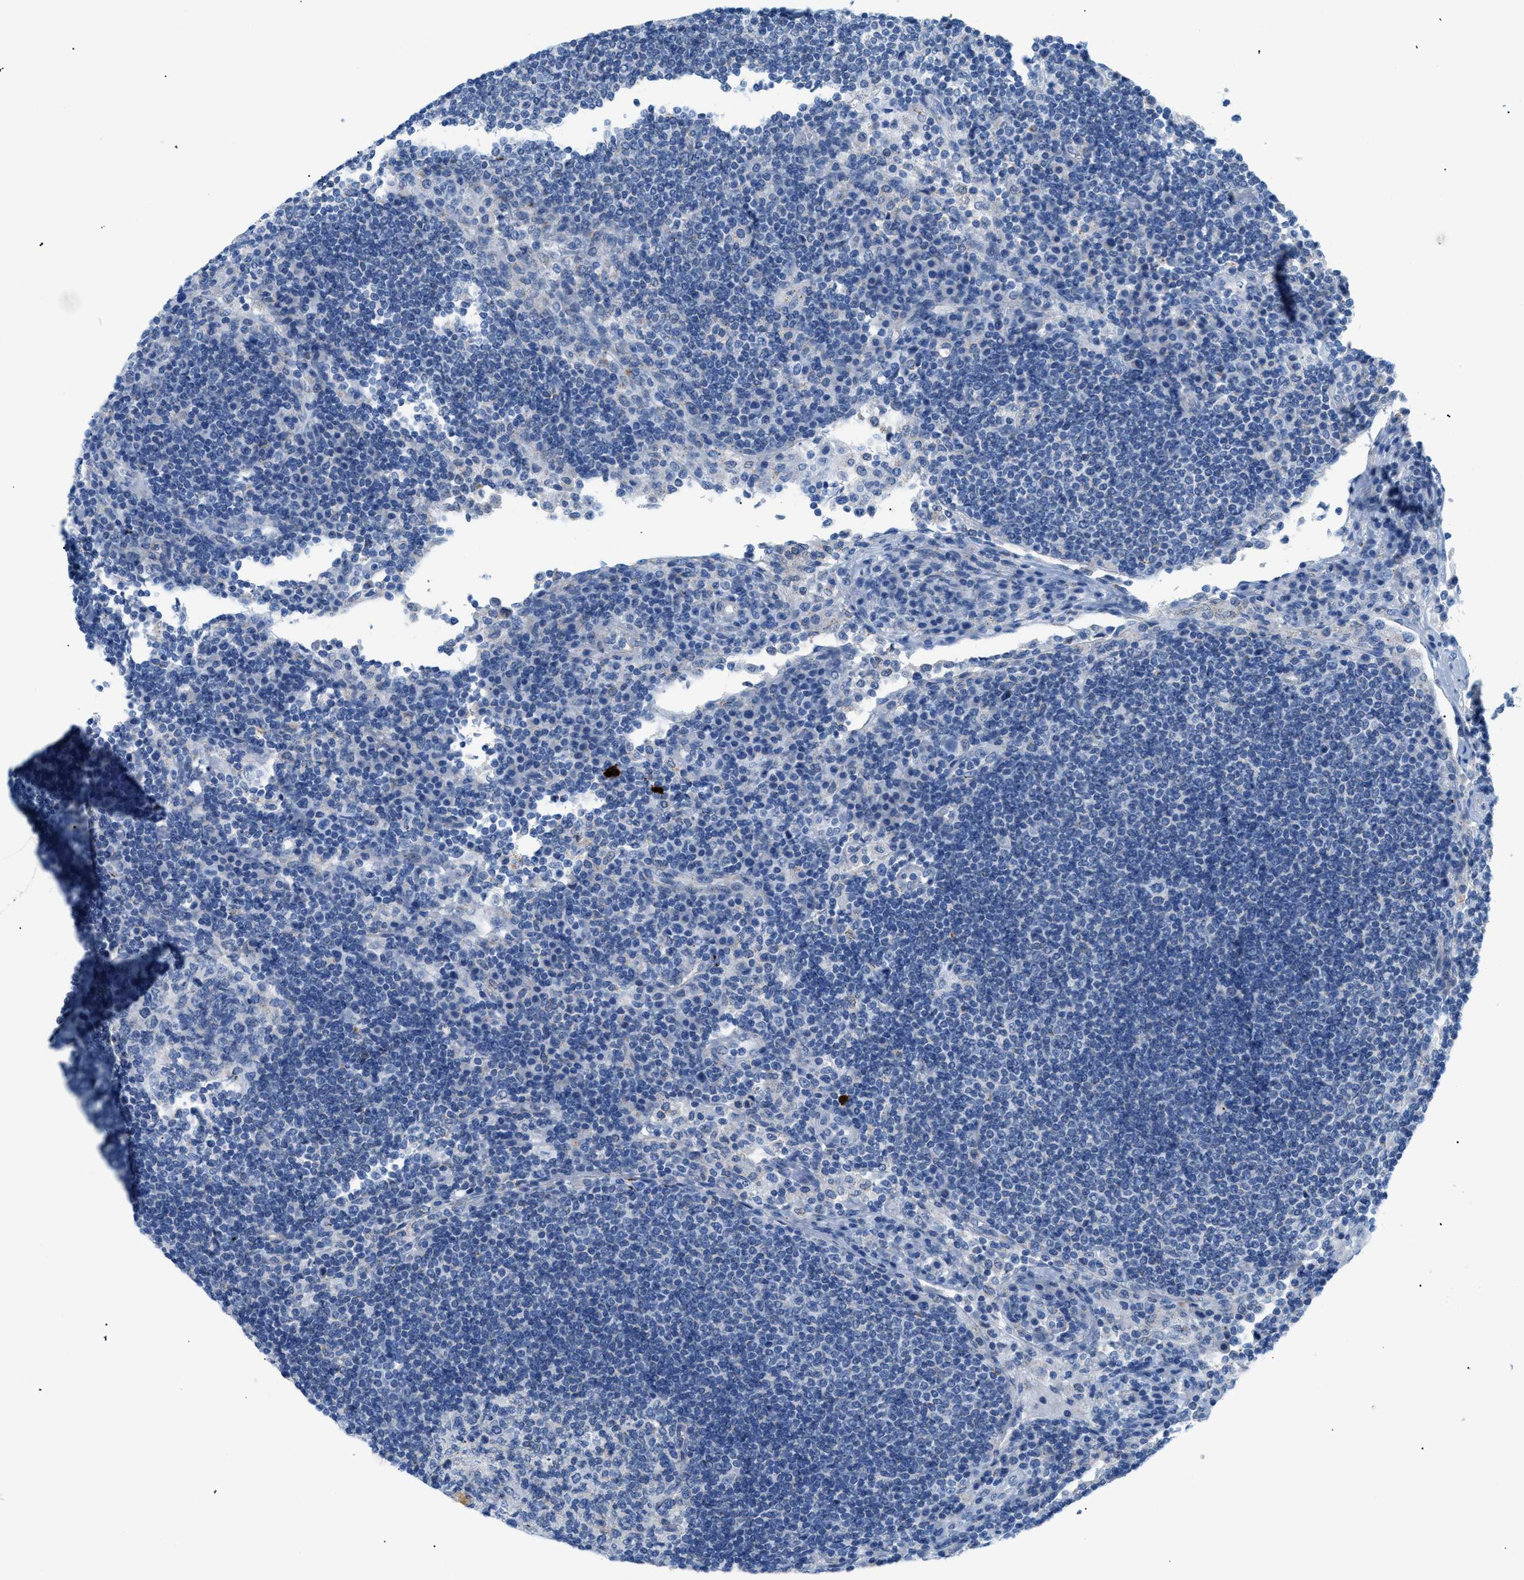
{"staining": {"intensity": "negative", "quantity": "none", "location": "none"}, "tissue": "lymph node", "cell_type": "Germinal center cells", "image_type": "normal", "snomed": [{"axis": "morphology", "description": "Normal tissue, NOS"}, {"axis": "topography", "description": "Lymph node"}], "caption": "This image is of benign lymph node stained with IHC to label a protein in brown with the nuclei are counter-stained blue. There is no staining in germinal center cells.", "gene": "FDCSP", "patient": {"sex": "female", "age": 53}}